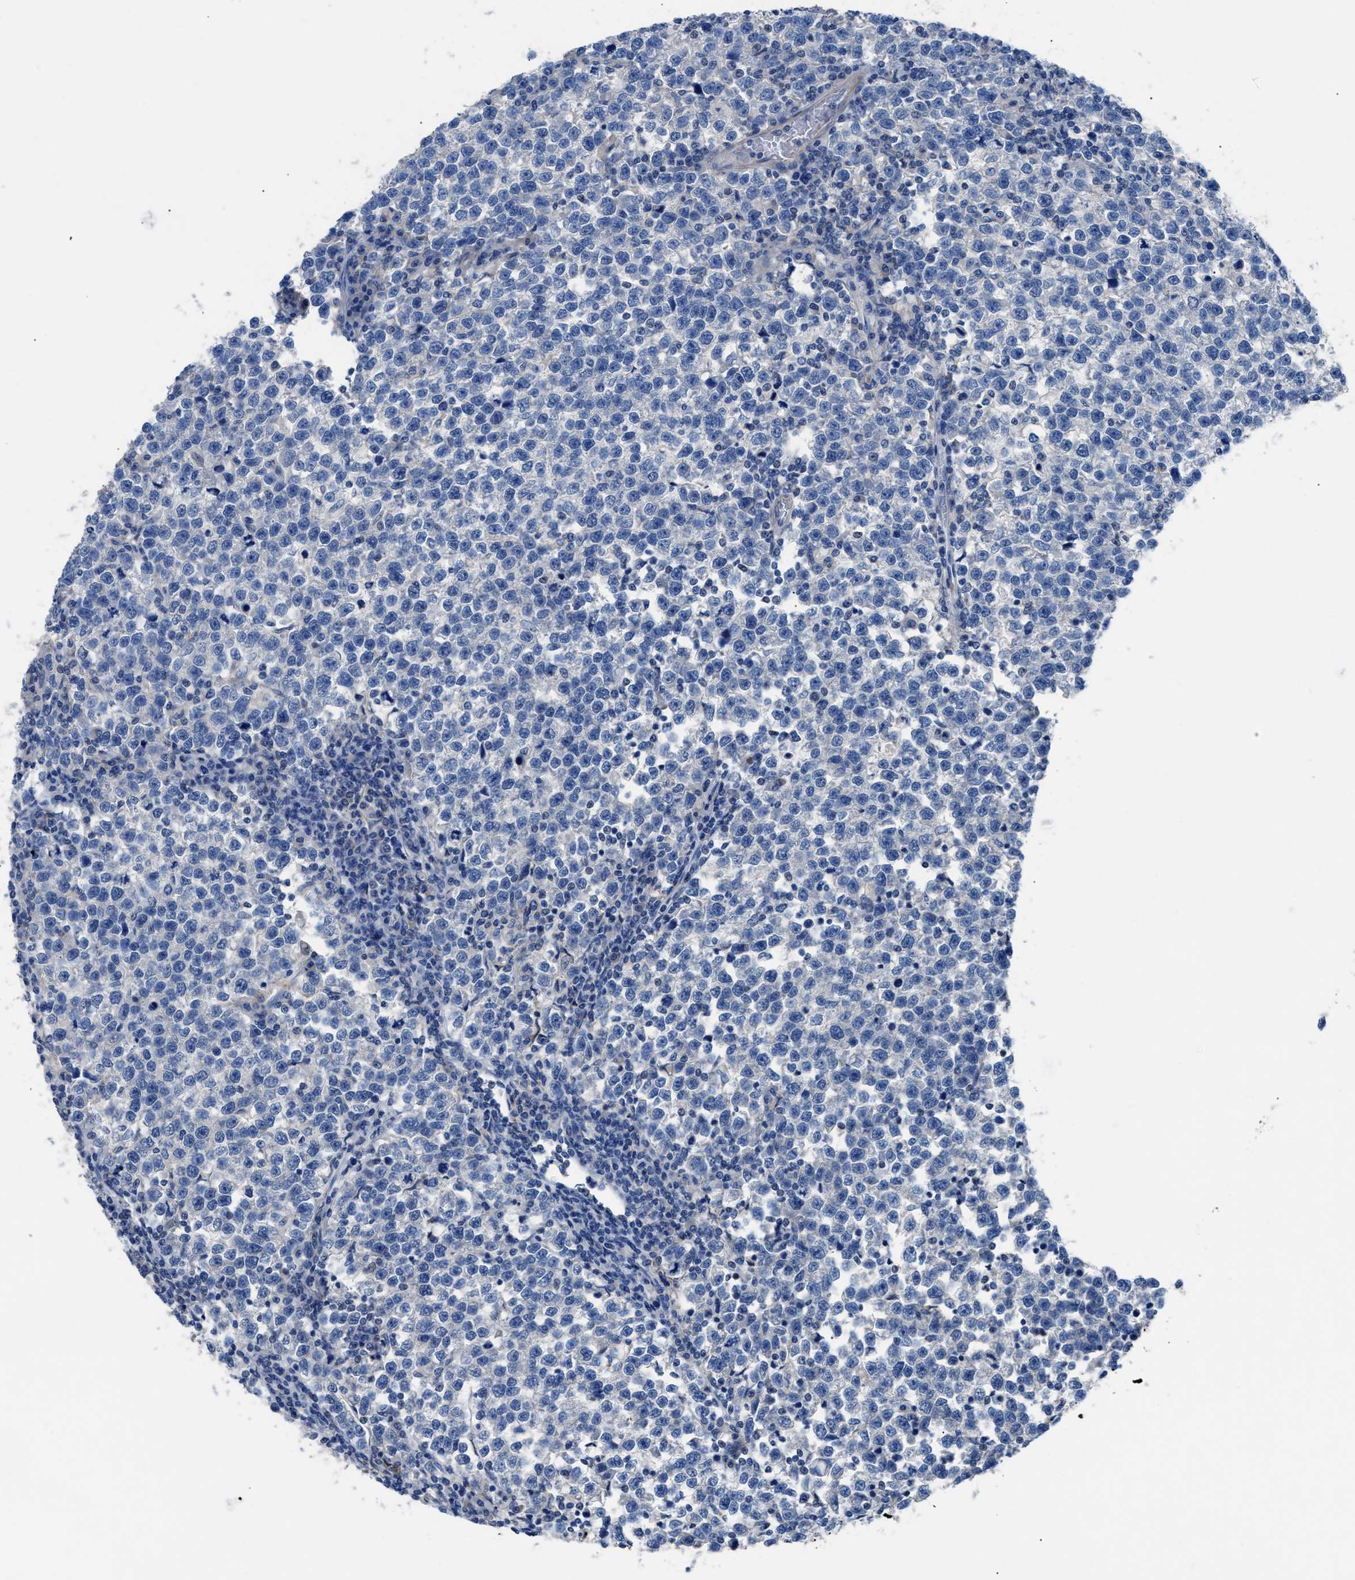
{"staining": {"intensity": "negative", "quantity": "none", "location": "none"}, "tissue": "testis cancer", "cell_type": "Tumor cells", "image_type": "cancer", "snomed": [{"axis": "morphology", "description": "Normal tissue, NOS"}, {"axis": "morphology", "description": "Seminoma, NOS"}, {"axis": "topography", "description": "Testis"}], "caption": "Immunohistochemical staining of testis seminoma reveals no significant positivity in tumor cells. (DAB immunohistochemistry (IHC), high magnification).", "gene": "ITPR1", "patient": {"sex": "male", "age": 43}}